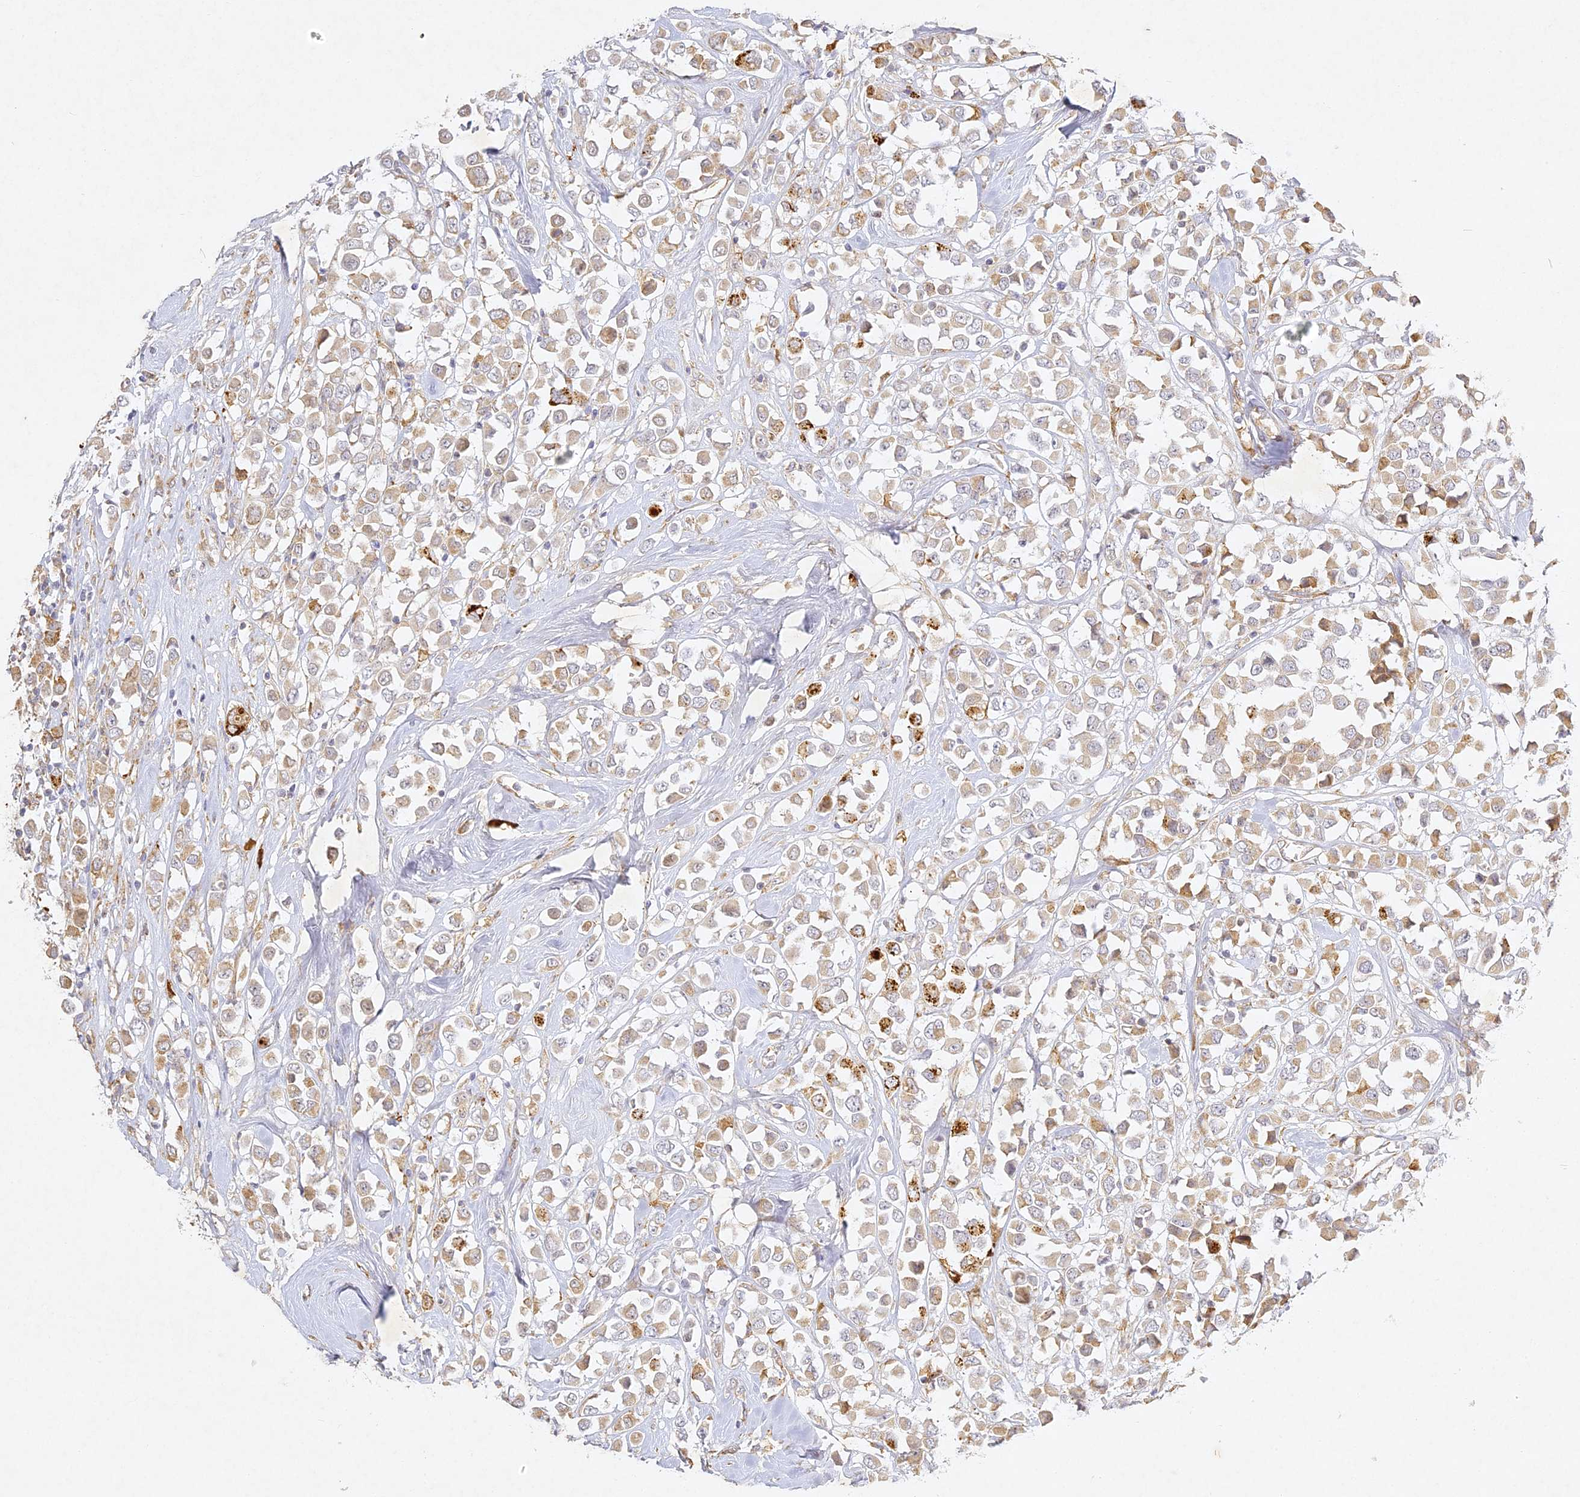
{"staining": {"intensity": "moderate", "quantity": "<25%", "location": "cytoplasmic/membranous"}, "tissue": "breast cancer", "cell_type": "Tumor cells", "image_type": "cancer", "snomed": [{"axis": "morphology", "description": "Duct carcinoma"}, {"axis": "topography", "description": "Breast"}], "caption": "DAB (3,3'-diaminobenzidine) immunohistochemical staining of human intraductal carcinoma (breast) reveals moderate cytoplasmic/membranous protein positivity in approximately <25% of tumor cells.", "gene": "SLC30A5", "patient": {"sex": "female", "age": 61}}